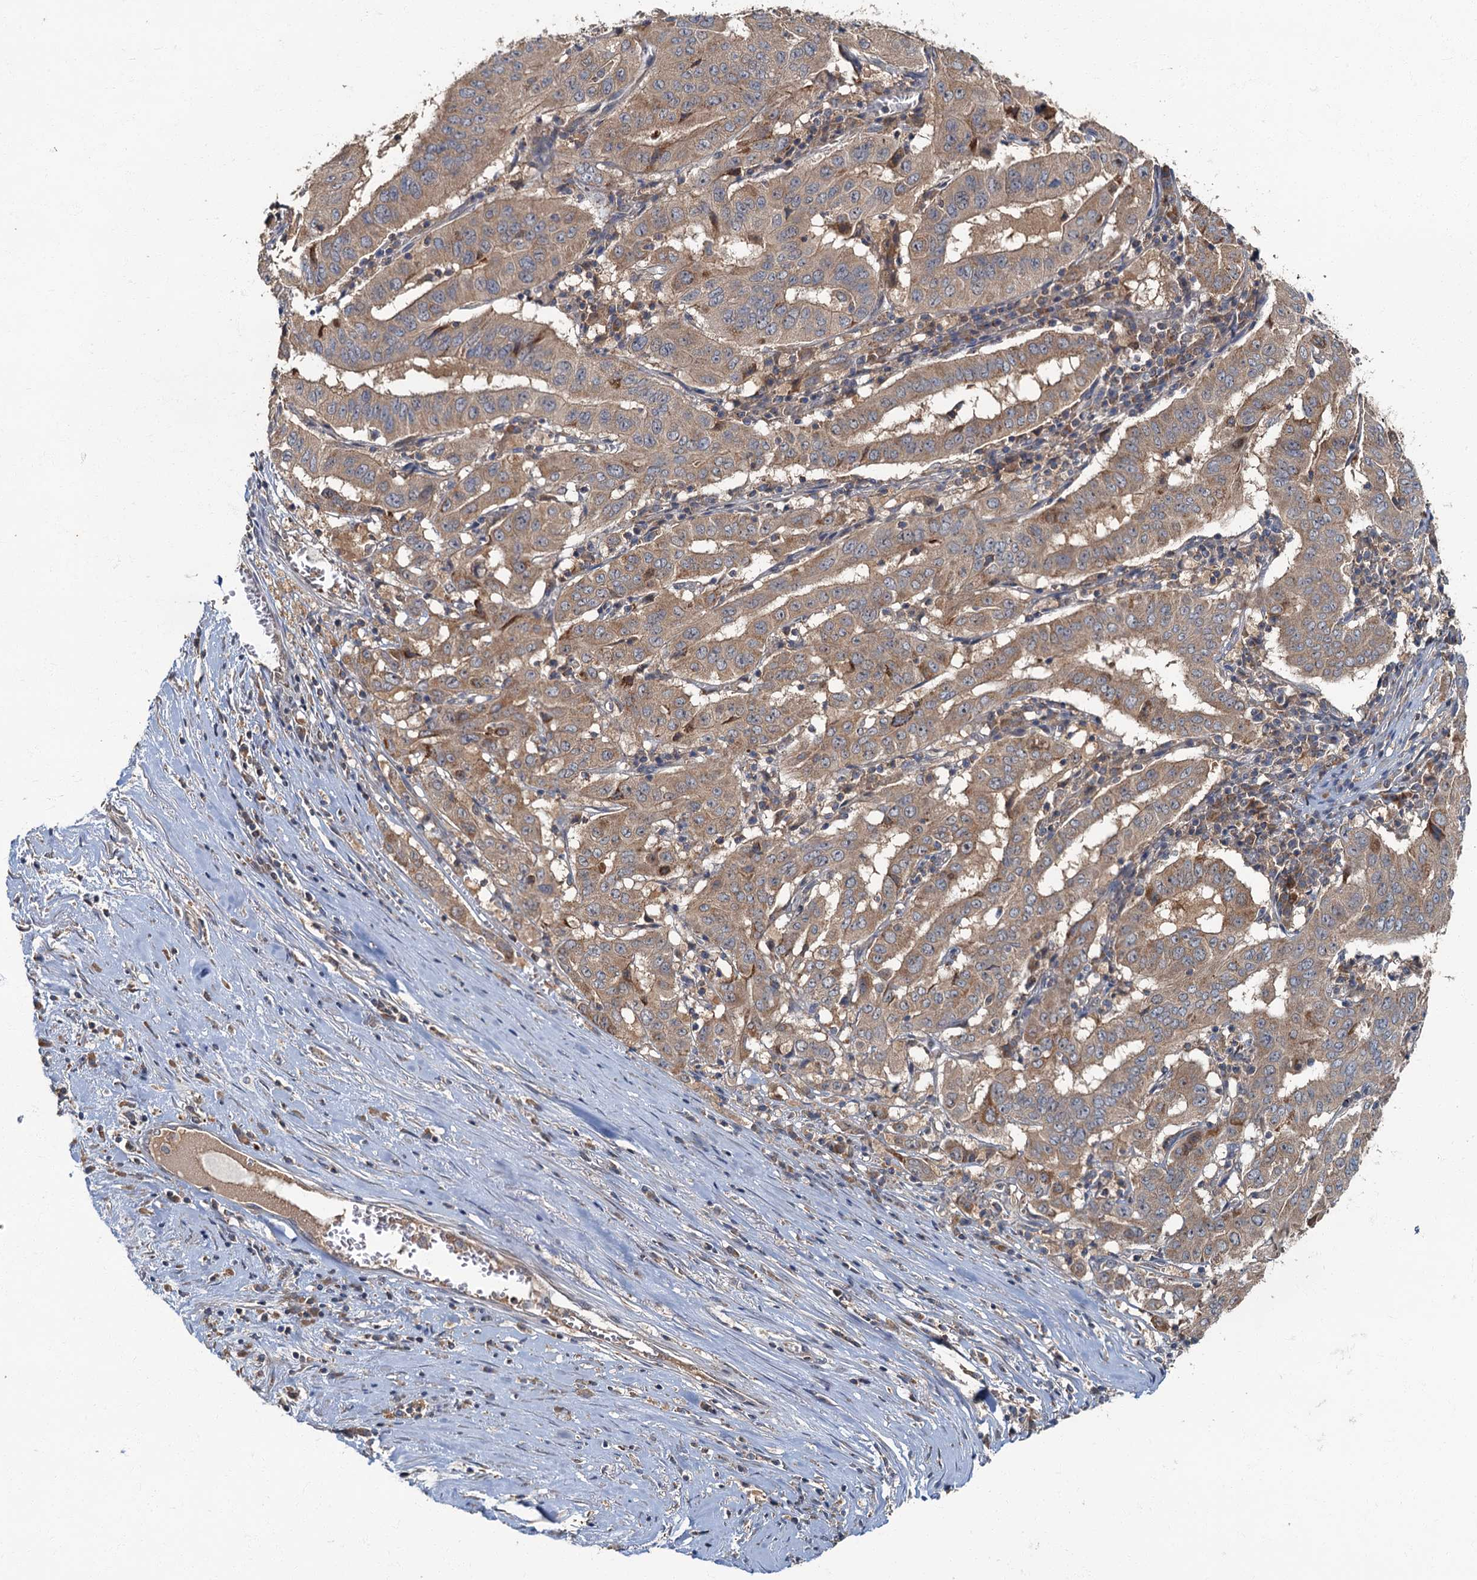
{"staining": {"intensity": "moderate", "quantity": ">75%", "location": "cytoplasmic/membranous"}, "tissue": "pancreatic cancer", "cell_type": "Tumor cells", "image_type": "cancer", "snomed": [{"axis": "morphology", "description": "Adenocarcinoma, NOS"}, {"axis": "topography", "description": "Pancreas"}], "caption": "An image of pancreatic adenocarcinoma stained for a protein reveals moderate cytoplasmic/membranous brown staining in tumor cells.", "gene": "WDCP", "patient": {"sex": "male", "age": 63}}